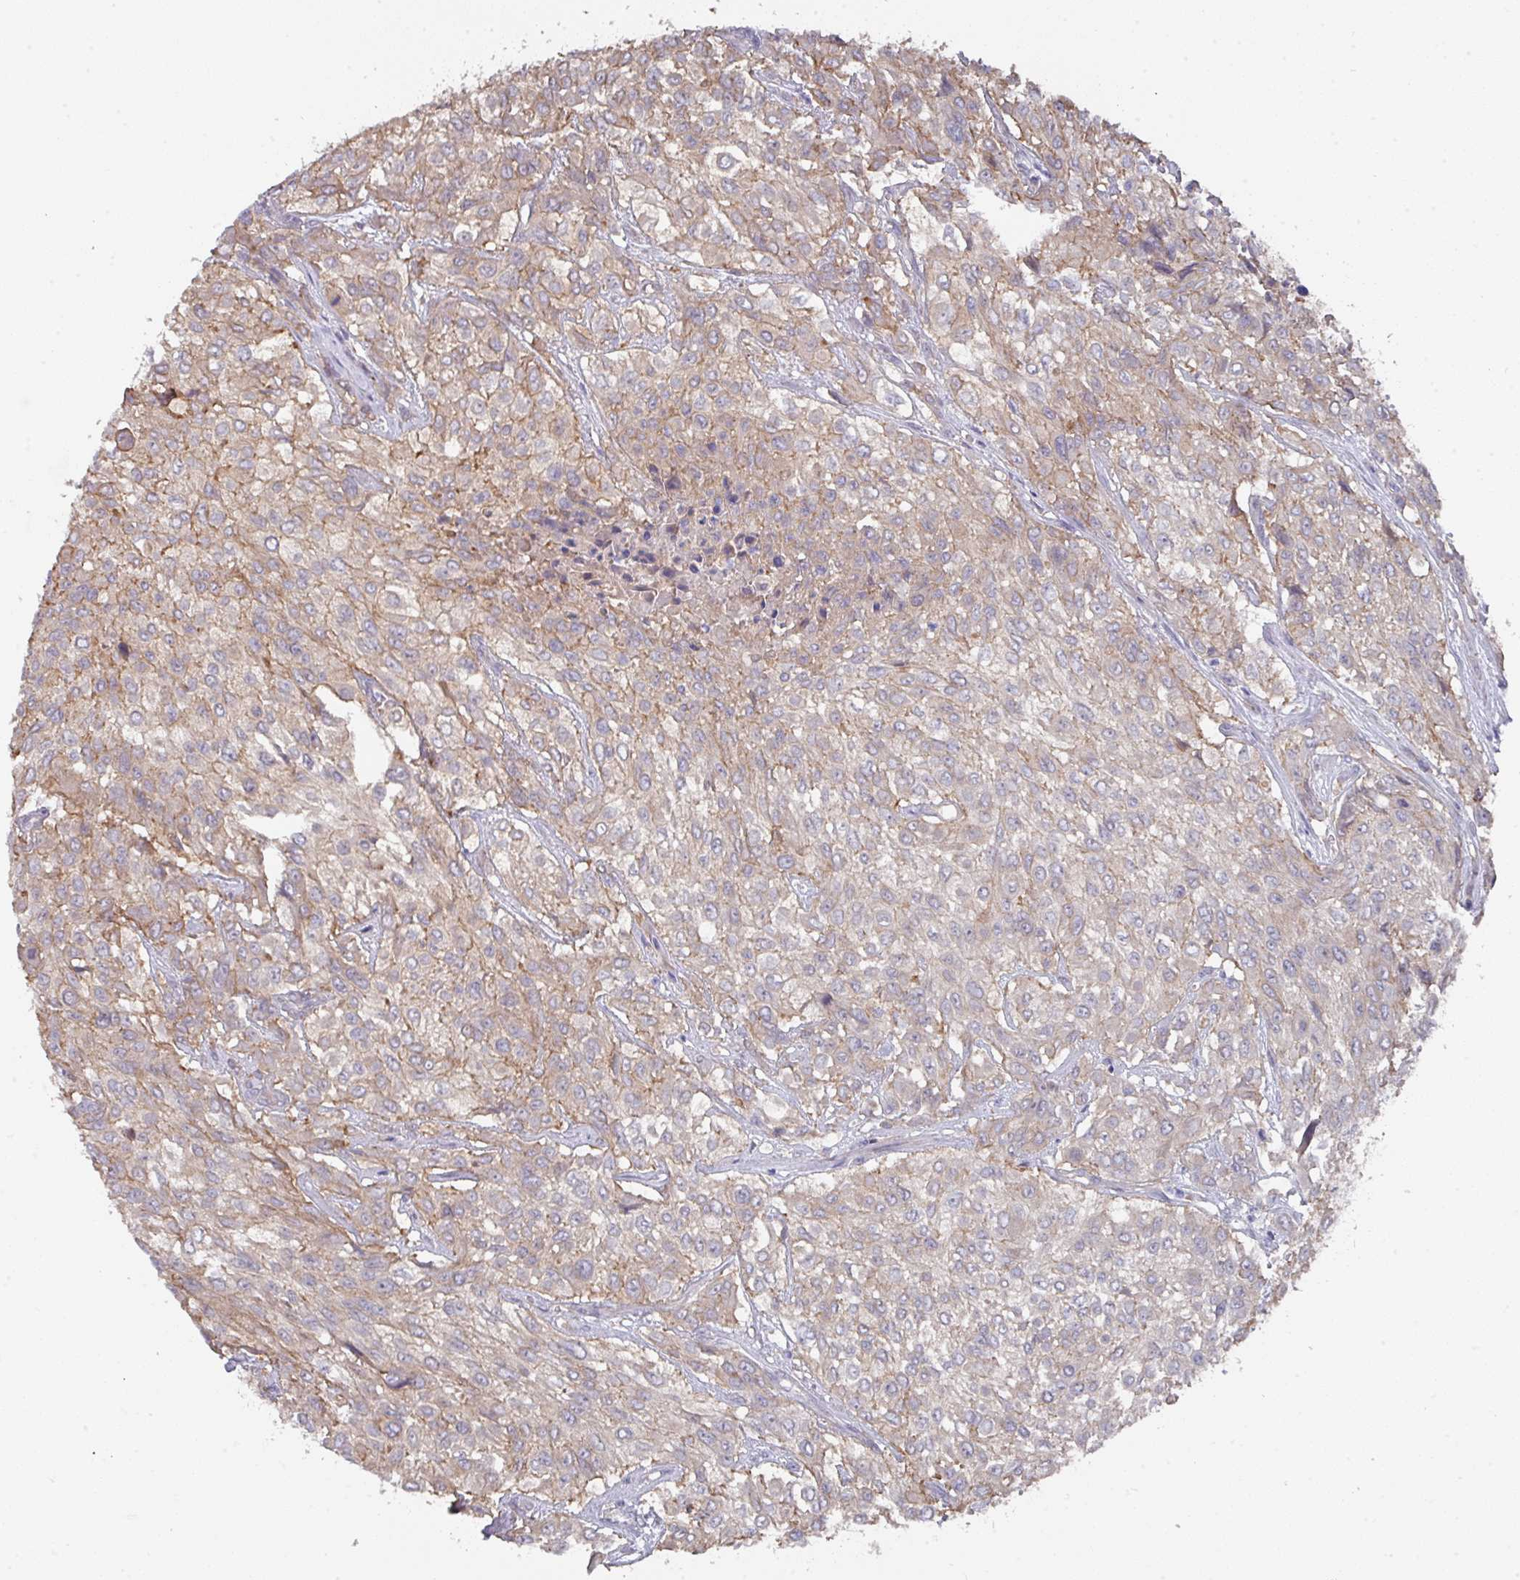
{"staining": {"intensity": "weak", "quantity": "<25%", "location": "cytoplasmic/membranous"}, "tissue": "urothelial cancer", "cell_type": "Tumor cells", "image_type": "cancer", "snomed": [{"axis": "morphology", "description": "Urothelial carcinoma, High grade"}, {"axis": "topography", "description": "Urinary bladder"}], "caption": "Tumor cells are negative for protein expression in human urothelial cancer.", "gene": "PRR5", "patient": {"sex": "male", "age": 57}}